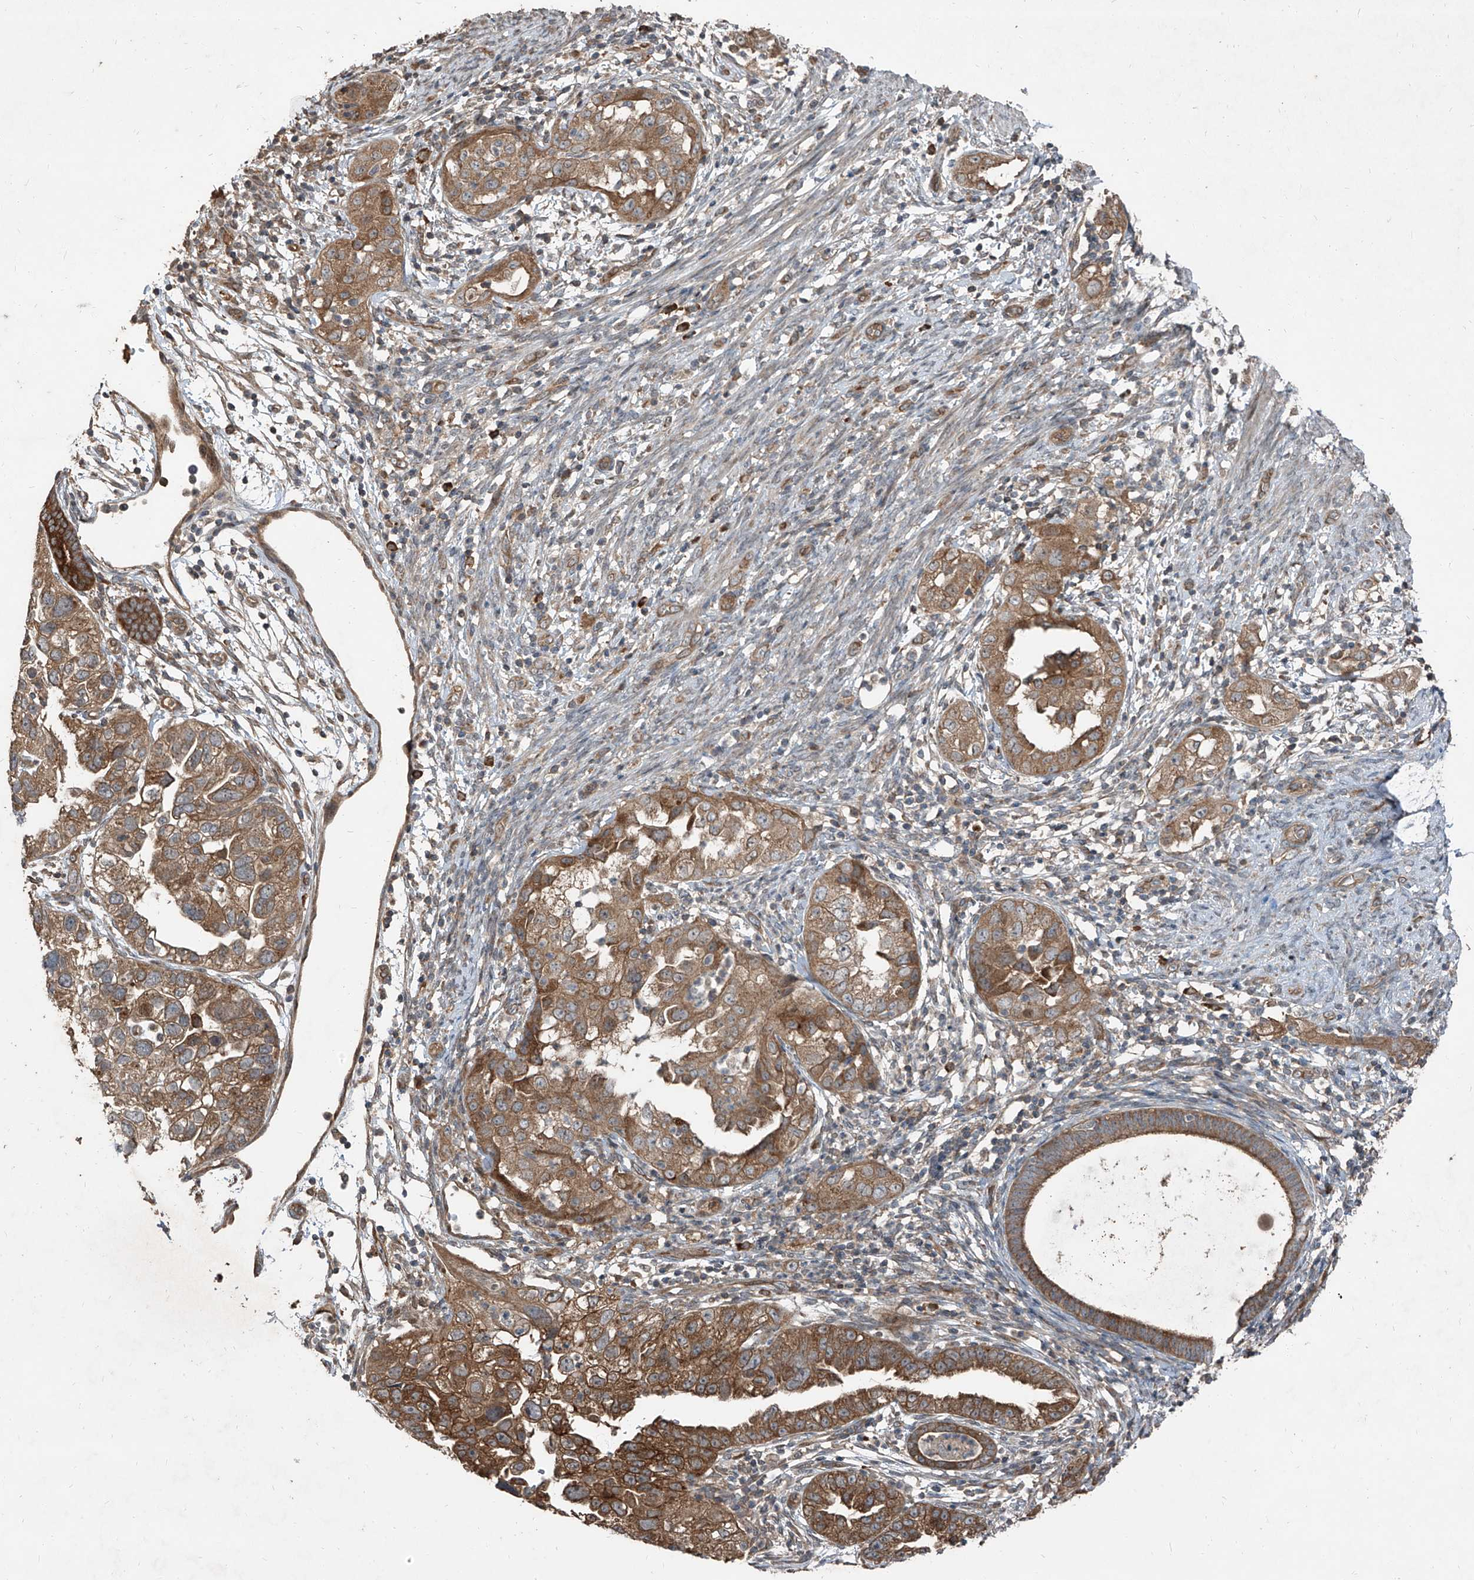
{"staining": {"intensity": "moderate", "quantity": ">75%", "location": "cytoplasmic/membranous"}, "tissue": "endometrial cancer", "cell_type": "Tumor cells", "image_type": "cancer", "snomed": [{"axis": "morphology", "description": "Adenocarcinoma, NOS"}, {"axis": "topography", "description": "Endometrium"}], "caption": "A photomicrograph of endometrial cancer (adenocarcinoma) stained for a protein reveals moderate cytoplasmic/membranous brown staining in tumor cells. The protein is shown in brown color, while the nuclei are stained blue.", "gene": "CCN1", "patient": {"sex": "female", "age": 85}}